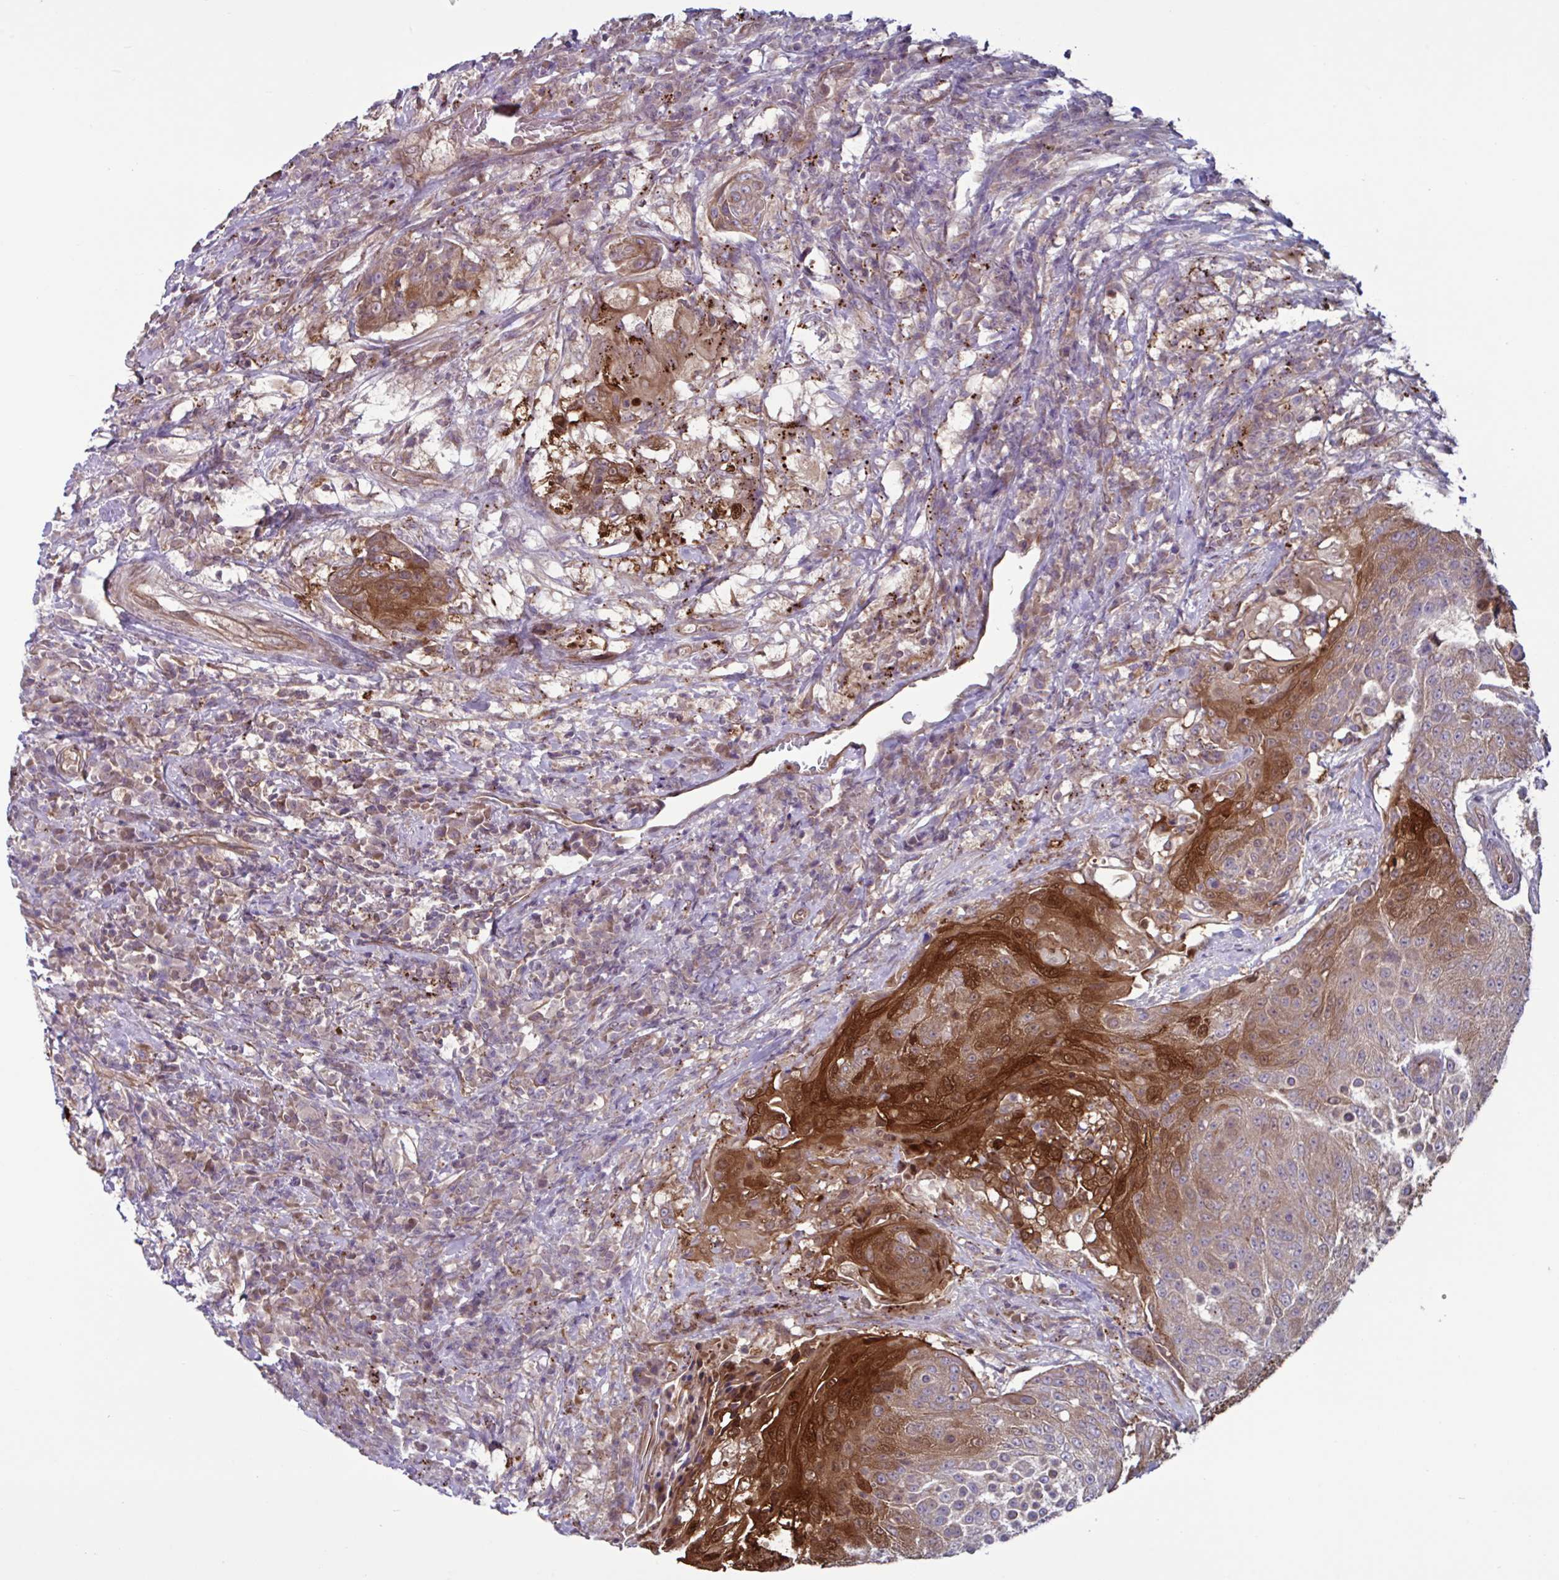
{"staining": {"intensity": "strong", "quantity": "25%-75%", "location": "cytoplasmic/membranous,nuclear"}, "tissue": "urothelial cancer", "cell_type": "Tumor cells", "image_type": "cancer", "snomed": [{"axis": "morphology", "description": "Urothelial carcinoma, High grade"}, {"axis": "topography", "description": "Urinary bladder"}], "caption": "Tumor cells exhibit high levels of strong cytoplasmic/membranous and nuclear positivity in approximately 25%-75% of cells in urothelial cancer.", "gene": "GLTP", "patient": {"sex": "female", "age": 63}}